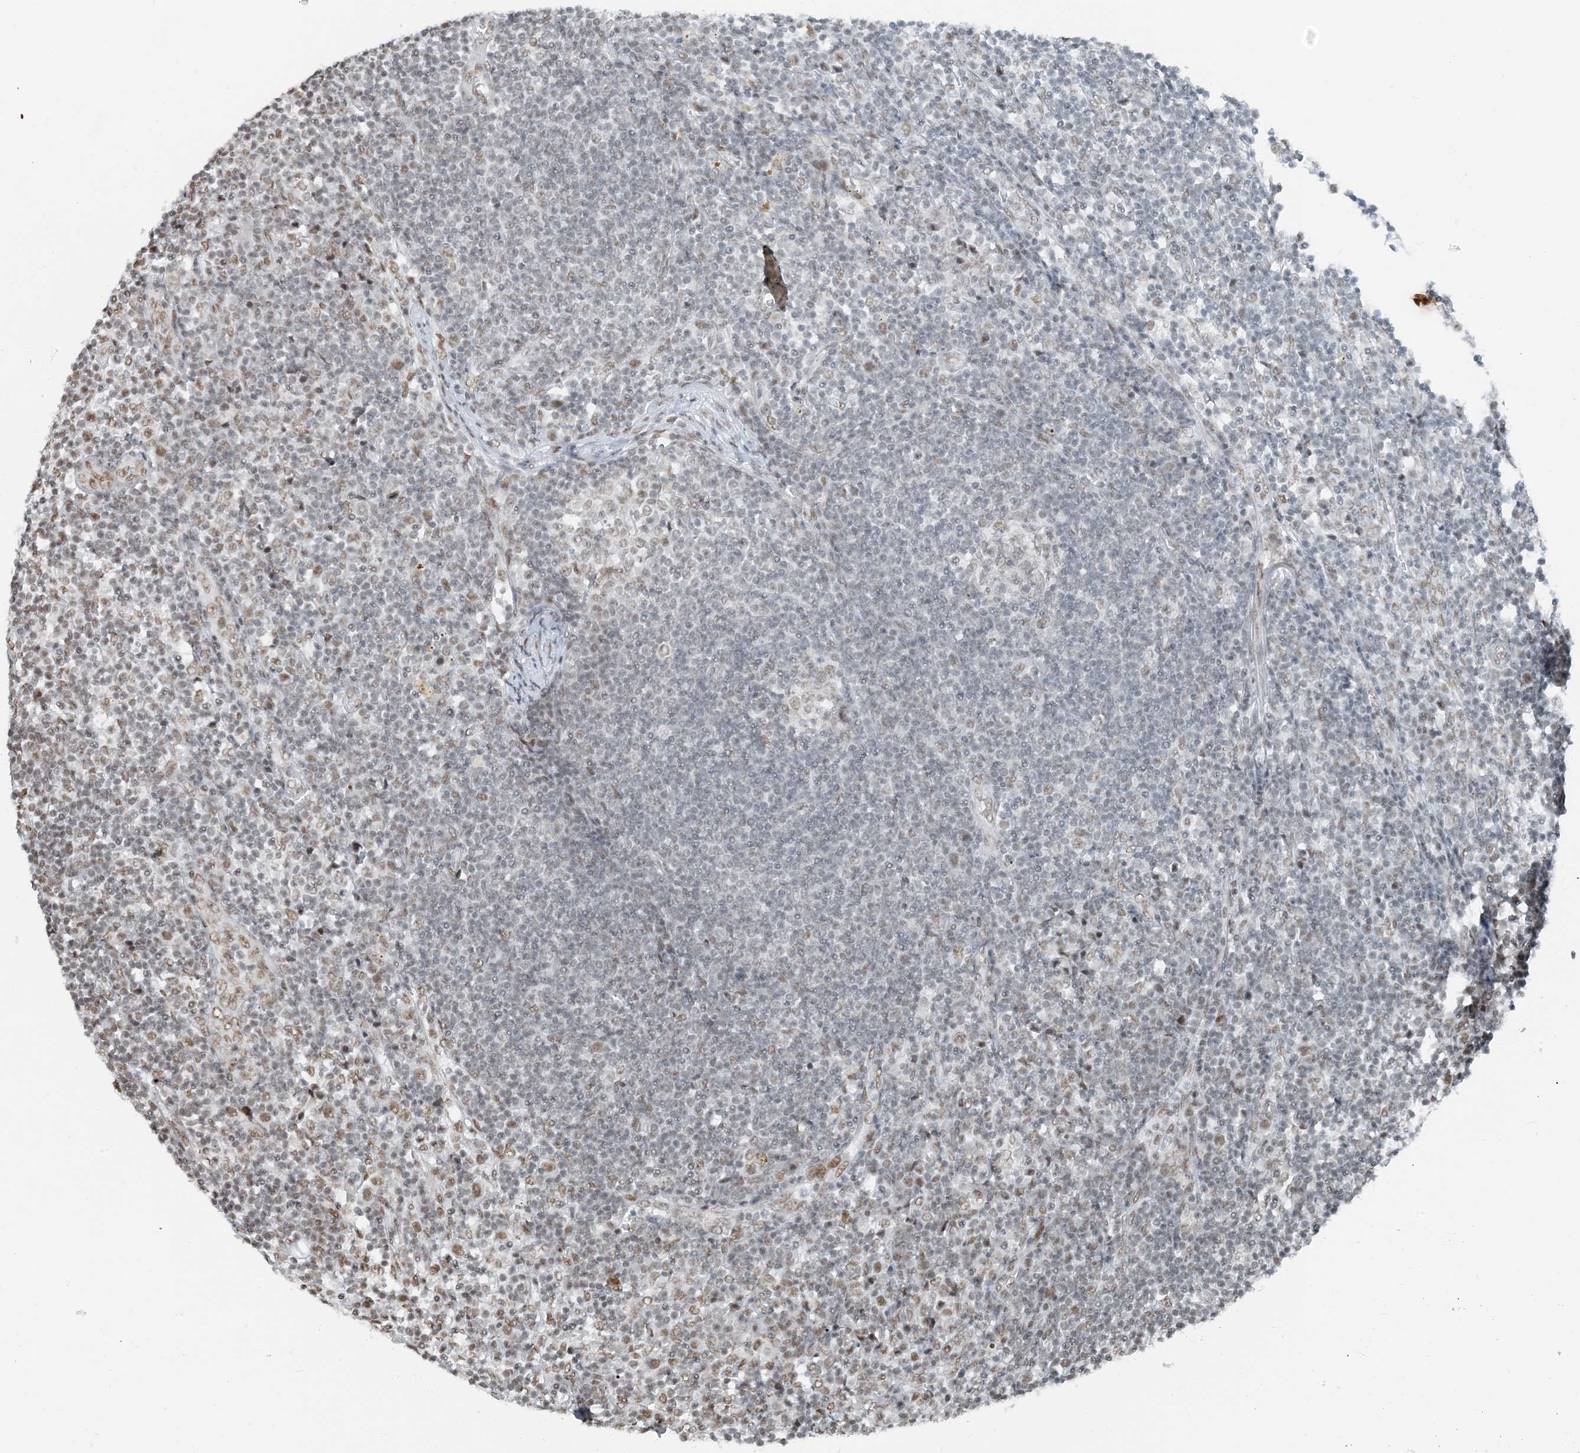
{"staining": {"intensity": "negative", "quantity": "none", "location": "none"}, "tissue": "lymph node", "cell_type": "Germinal center cells", "image_type": "normal", "snomed": [{"axis": "morphology", "description": "Normal tissue, NOS"}, {"axis": "morphology", "description": "Squamous cell carcinoma, metastatic, NOS"}, {"axis": "topography", "description": "Lymph node"}], "caption": "The micrograph demonstrates no staining of germinal center cells in normal lymph node. (Immunohistochemistry, brightfield microscopy, high magnification).", "gene": "ZNF500", "patient": {"sex": "male", "age": 73}}